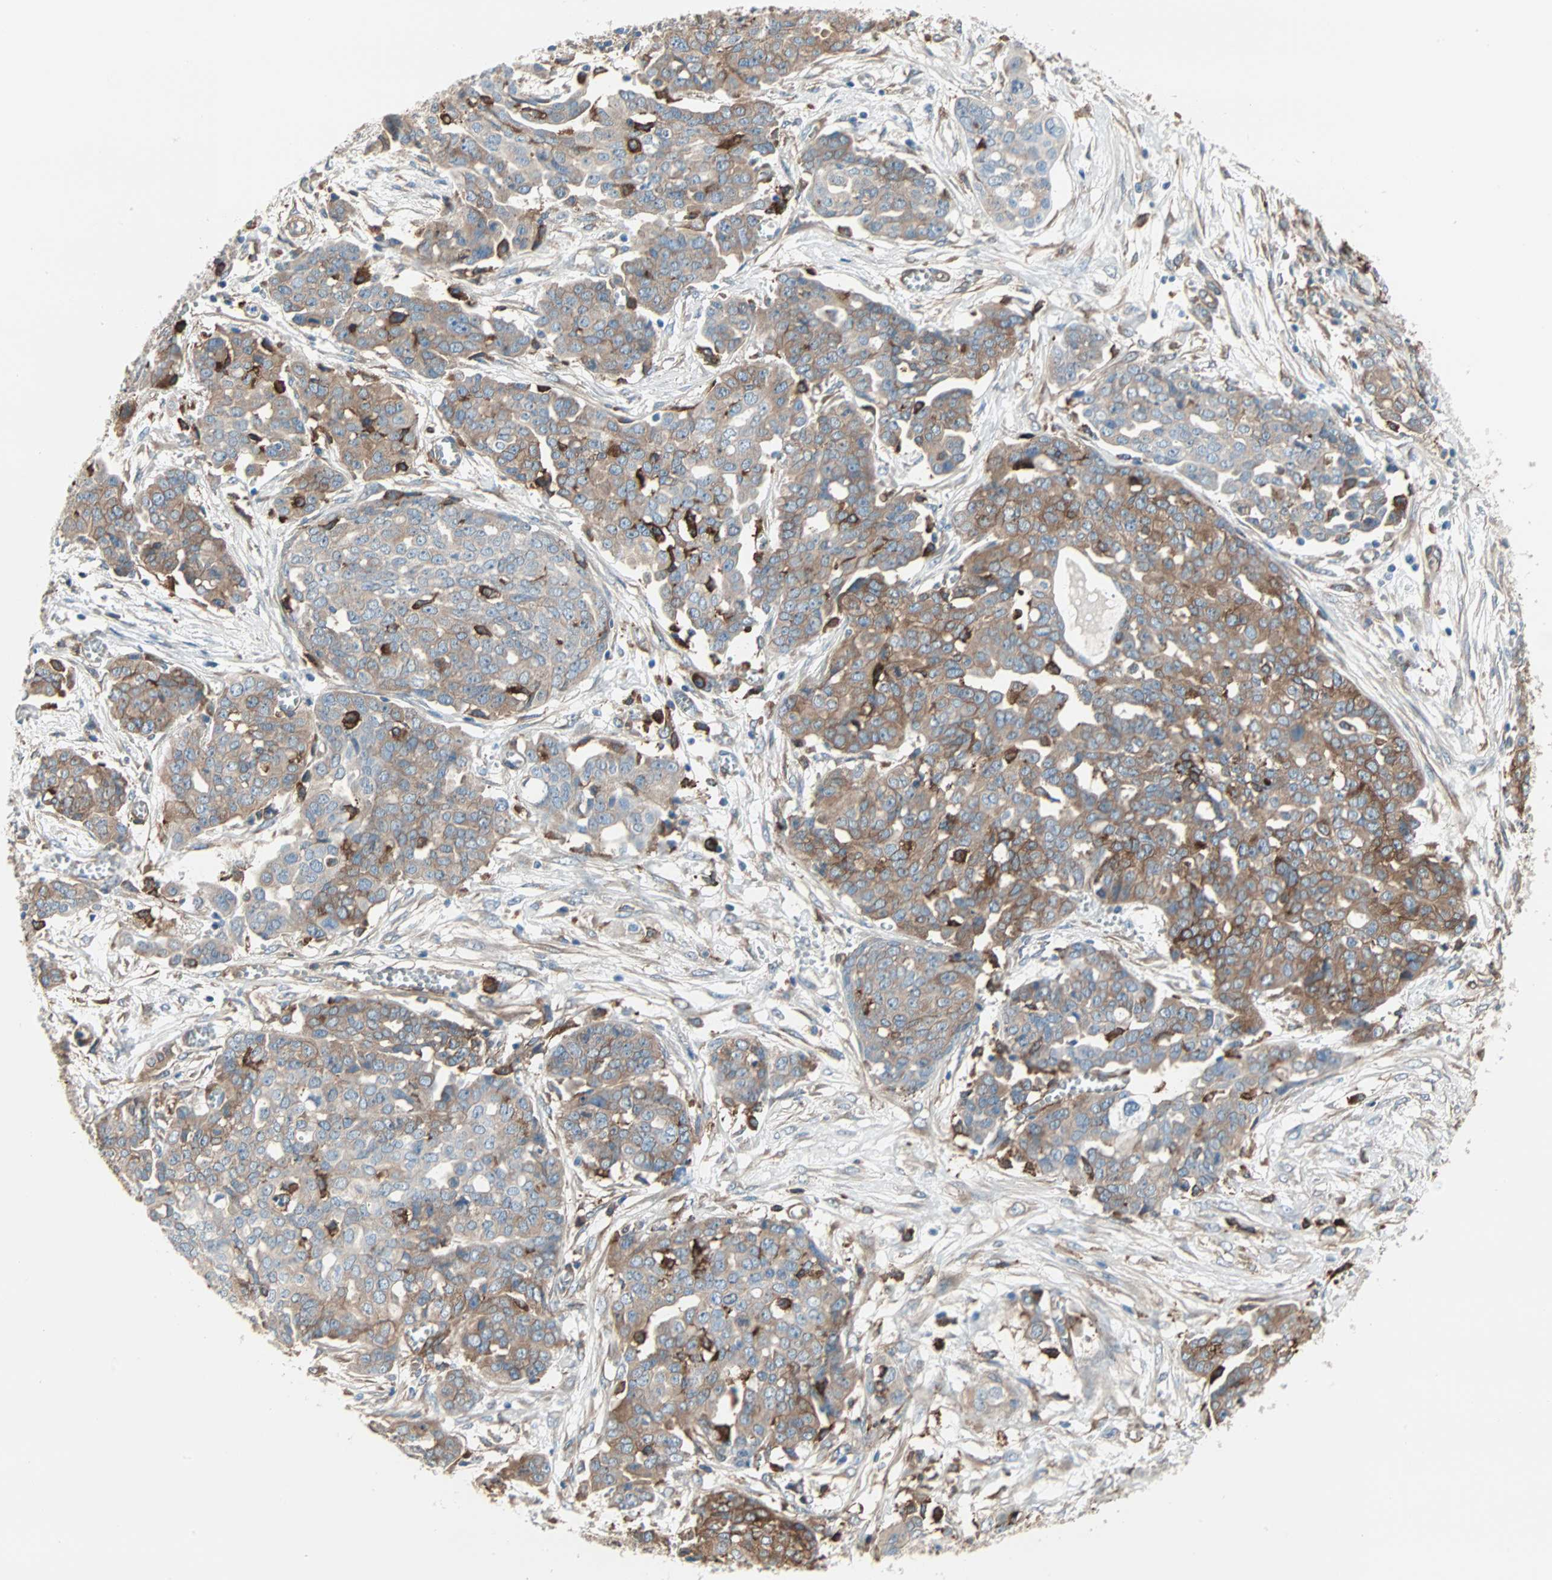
{"staining": {"intensity": "moderate", "quantity": ">75%", "location": "cytoplasmic/membranous"}, "tissue": "ovarian cancer", "cell_type": "Tumor cells", "image_type": "cancer", "snomed": [{"axis": "morphology", "description": "Cystadenocarcinoma, serous, NOS"}, {"axis": "topography", "description": "Soft tissue"}, {"axis": "topography", "description": "Ovary"}], "caption": "Protein expression analysis of ovarian cancer exhibits moderate cytoplasmic/membranous expression in about >75% of tumor cells. (Brightfield microscopy of DAB IHC at high magnification).", "gene": "EPB41L2", "patient": {"sex": "female", "age": 57}}